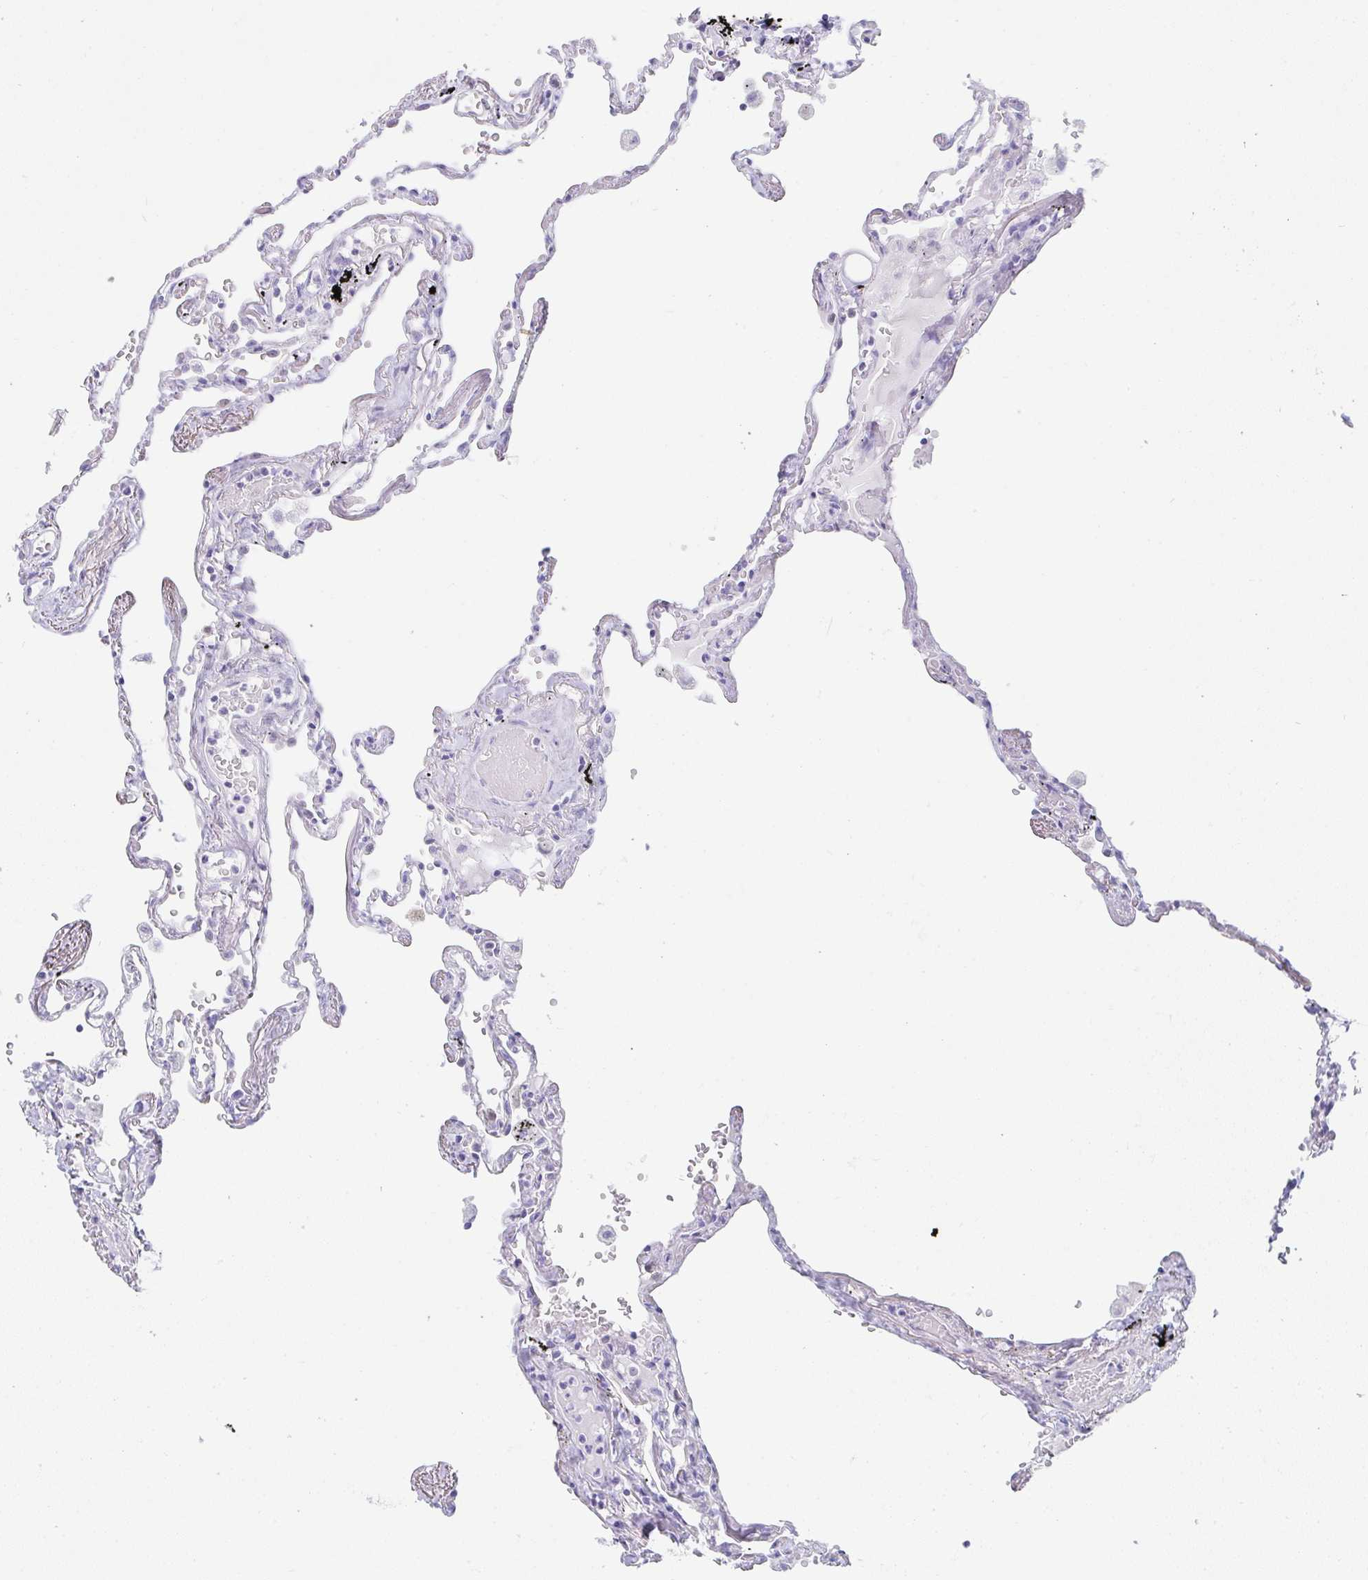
{"staining": {"intensity": "negative", "quantity": "none", "location": "none"}, "tissue": "lung", "cell_type": "Alveolar cells", "image_type": "normal", "snomed": [{"axis": "morphology", "description": "Normal tissue, NOS"}, {"axis": "topography", "description": "Lung"}], "caption": "Protein analysis of benign lung exhibits no significant positivity in alveolar cells.", "gene": "PRND", "patient": {"sex": "female", "age": 67}}